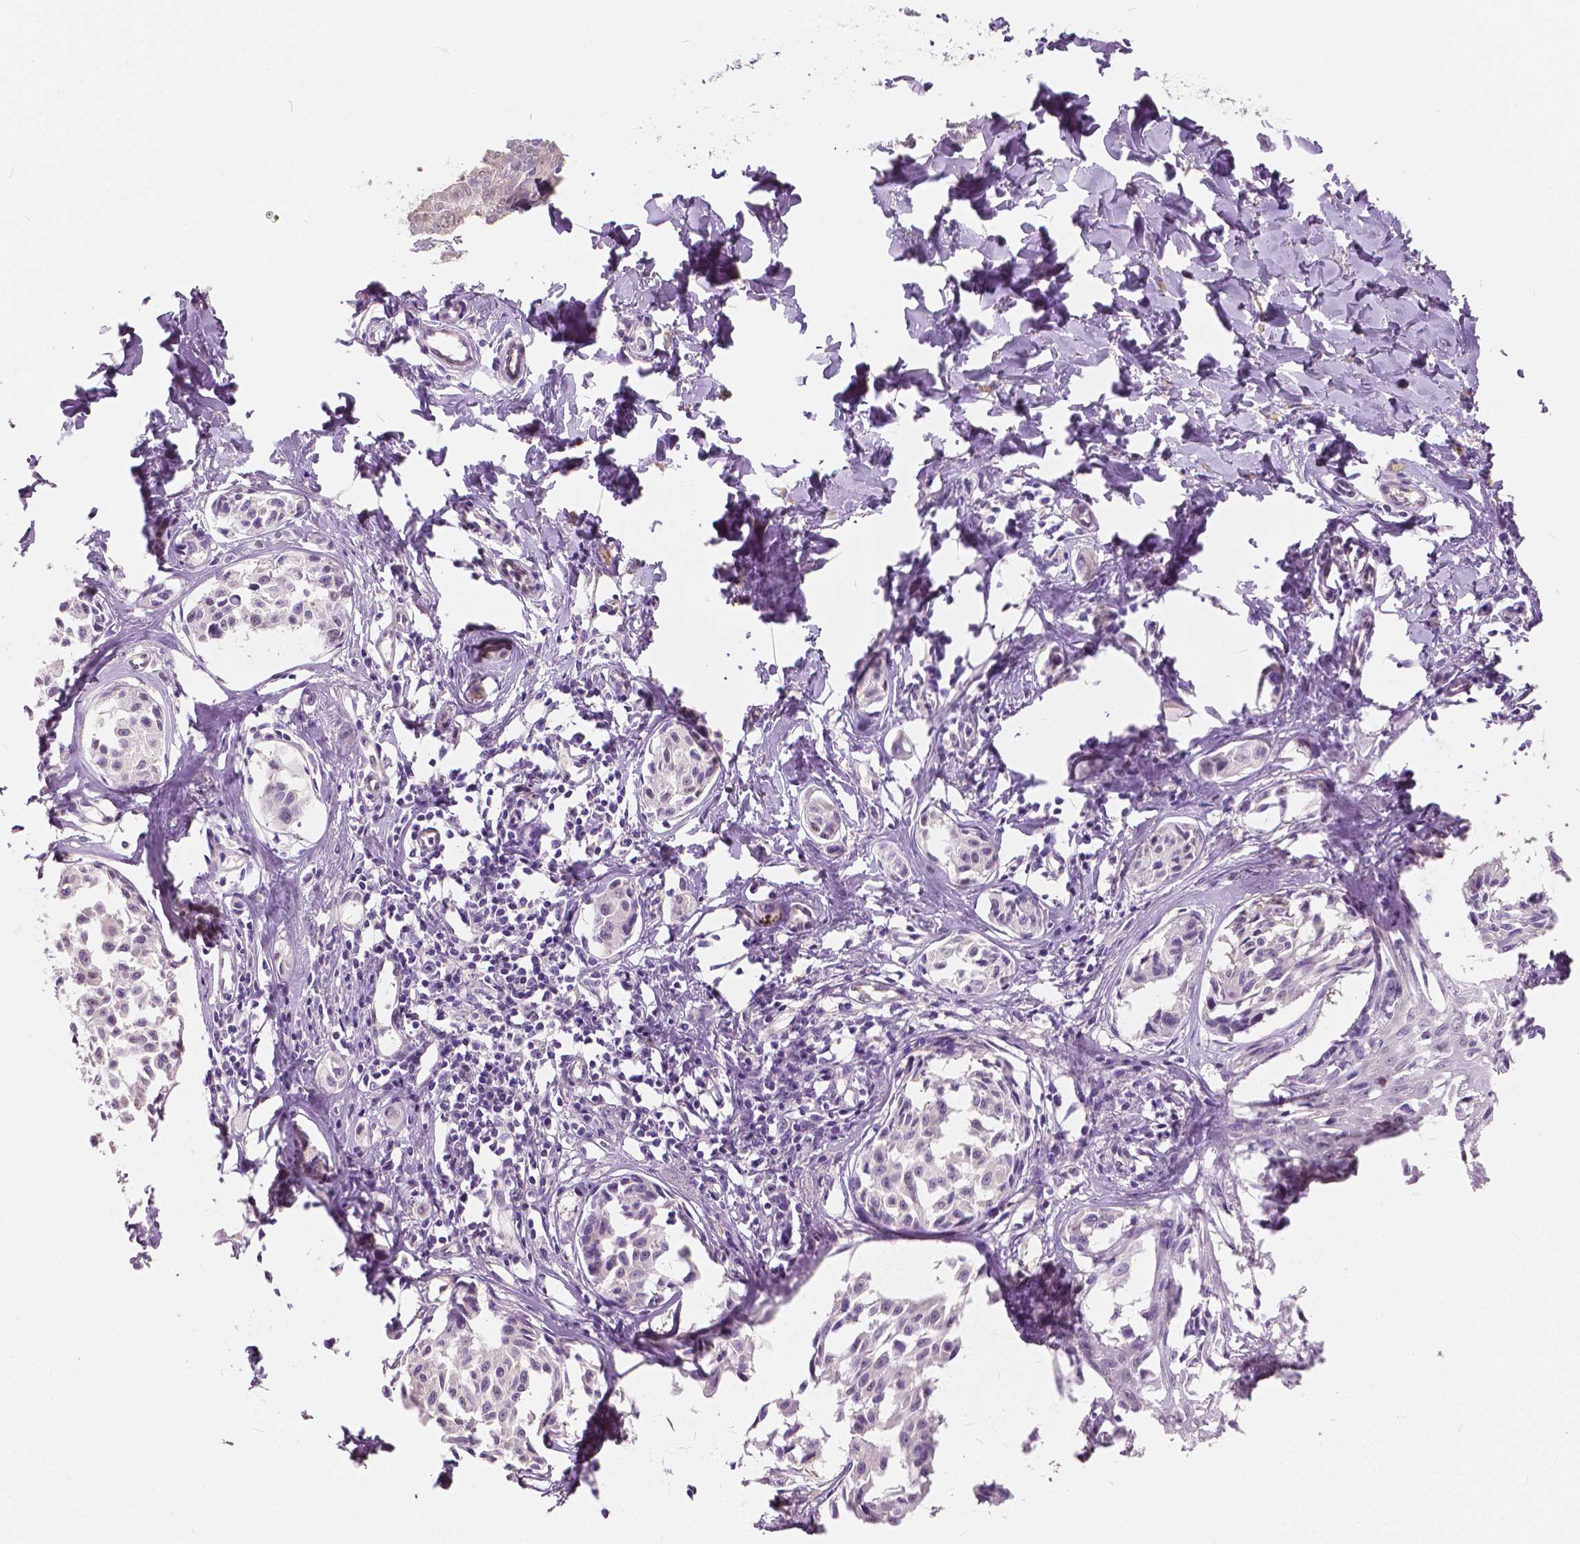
{"staining": {"intensity": "negative", "quantity": "none", "location": "none"}, "tissue": "melanoma", "cell_type": "Tumor cells", "image_type": "cancer", "snomed": [{"axis": "morphology", "description": "Malignant melanoma, NOS"}, {"axis": "topography", "description": "Skin"}], "caption": "This is an IHC histopathology image of malignant melanoma. There is no expression in tumor cells.", "gene": "TKFC", "patient": {"sex": "male", "age": 51}}